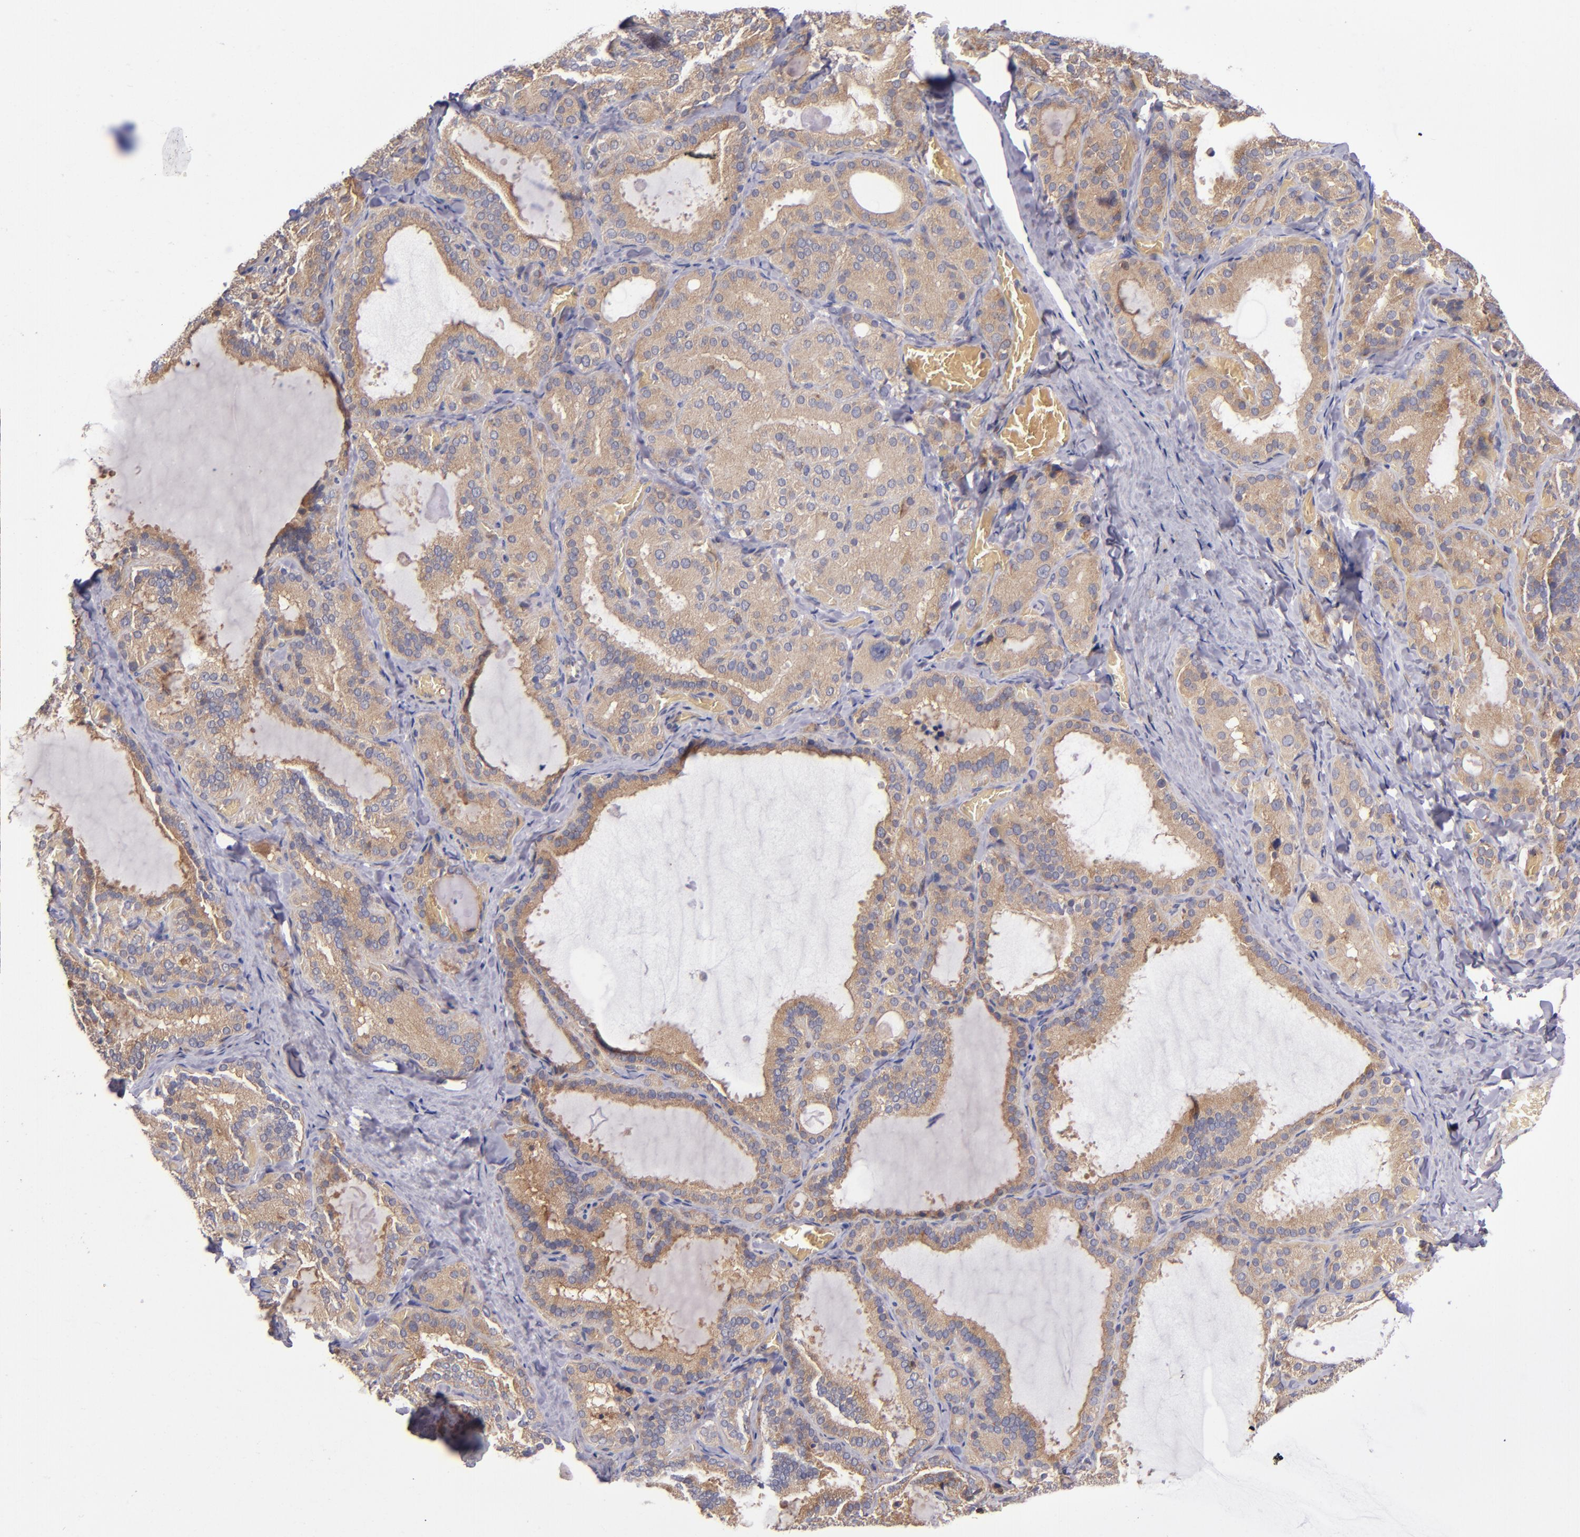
{"staining": {"intensity": "moderate", "quantity": ">75%", "location": "cytoplasmic/membranous"}, "tissue": "thyroid gland", "cell_type": "Glandular cells", "image_type": "normal", "snomed": [{"axis": "morphology", "description": "Normal tissue, NOS"}, {"axis": "topography", "description": "Thyroid gland"}], "caption": "Immunohistochemical staining of unremarkable thyroid gland demonstrates medium levels of moderate cytoplasmic/membranous expression in about >75% of glandular cells. The protein of interest is stained brown, and the nuclei are stained in blue (DAB (3,3'-diaminobenzidine) IHC with brightfield microscopy, high magnification).", "gene": "EIF4ENIF1", "patient": {"sex": "female", "age": 33}}